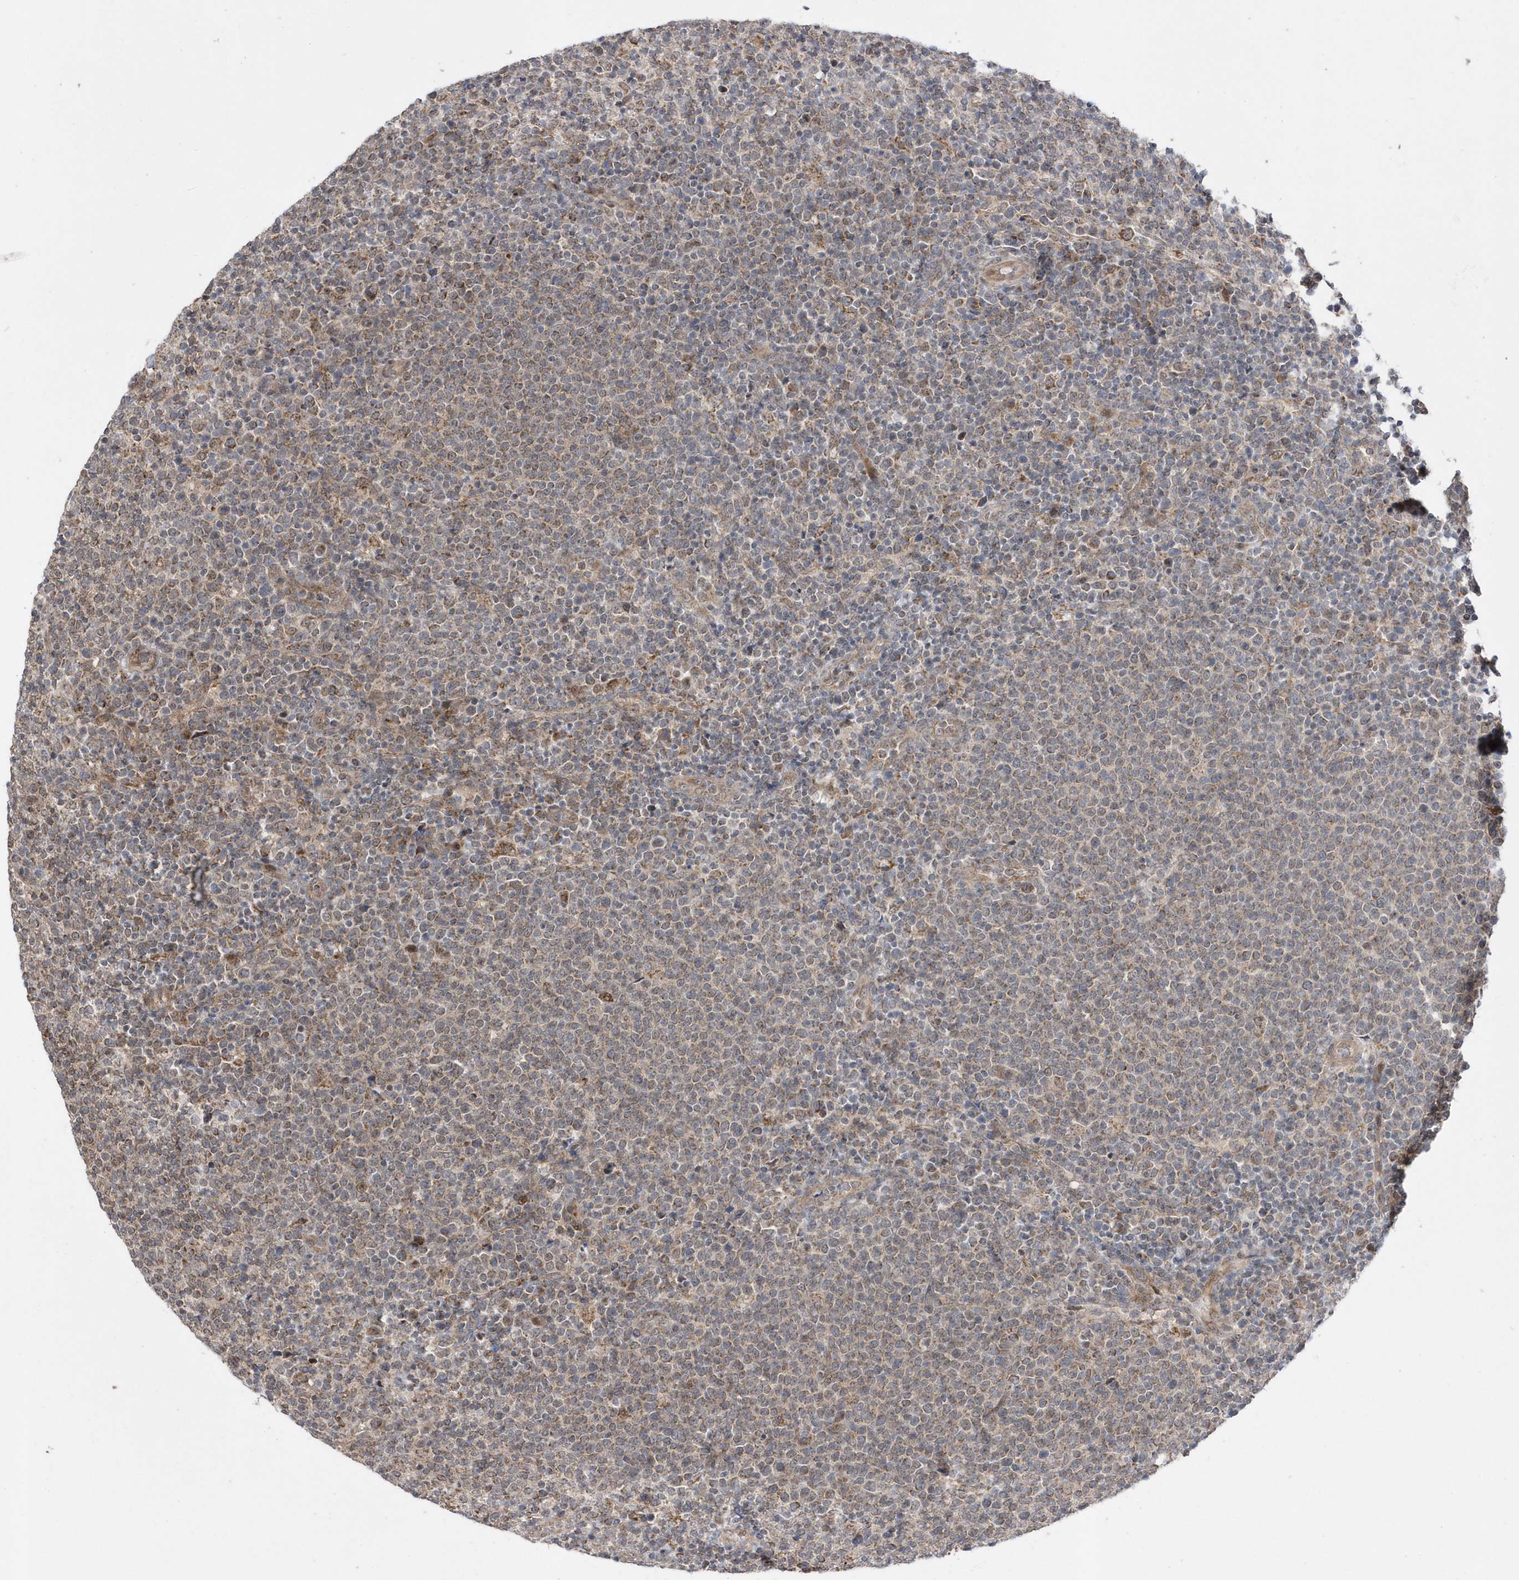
{"staining": {"intensity": "weak", "quantity": "25%-75%", "location": "cytoplasmic/membranous"}, "tissue": "lymphoma", "cell_type": "Tumor cells", "image_type": "cancer", "snomed": [{"axis": "morphology", "description": "Malignant lymphoma, non-Hodgkin's type, High grade"}, {"axis": "topography", "description": "Lymph node"}], "caption": "Immunohistochemistry (IHC) histopathology image of neoplastic tissue: human lymphoma stained using IHC displays low levels of weak protein expression localized specifically in the cytoplasmic/membranous of tumor cells, appearing as a cytoplasmic/membranous brown color.", "gene": "DALRD3", "patient": {"sex": "male", "age": 61}}